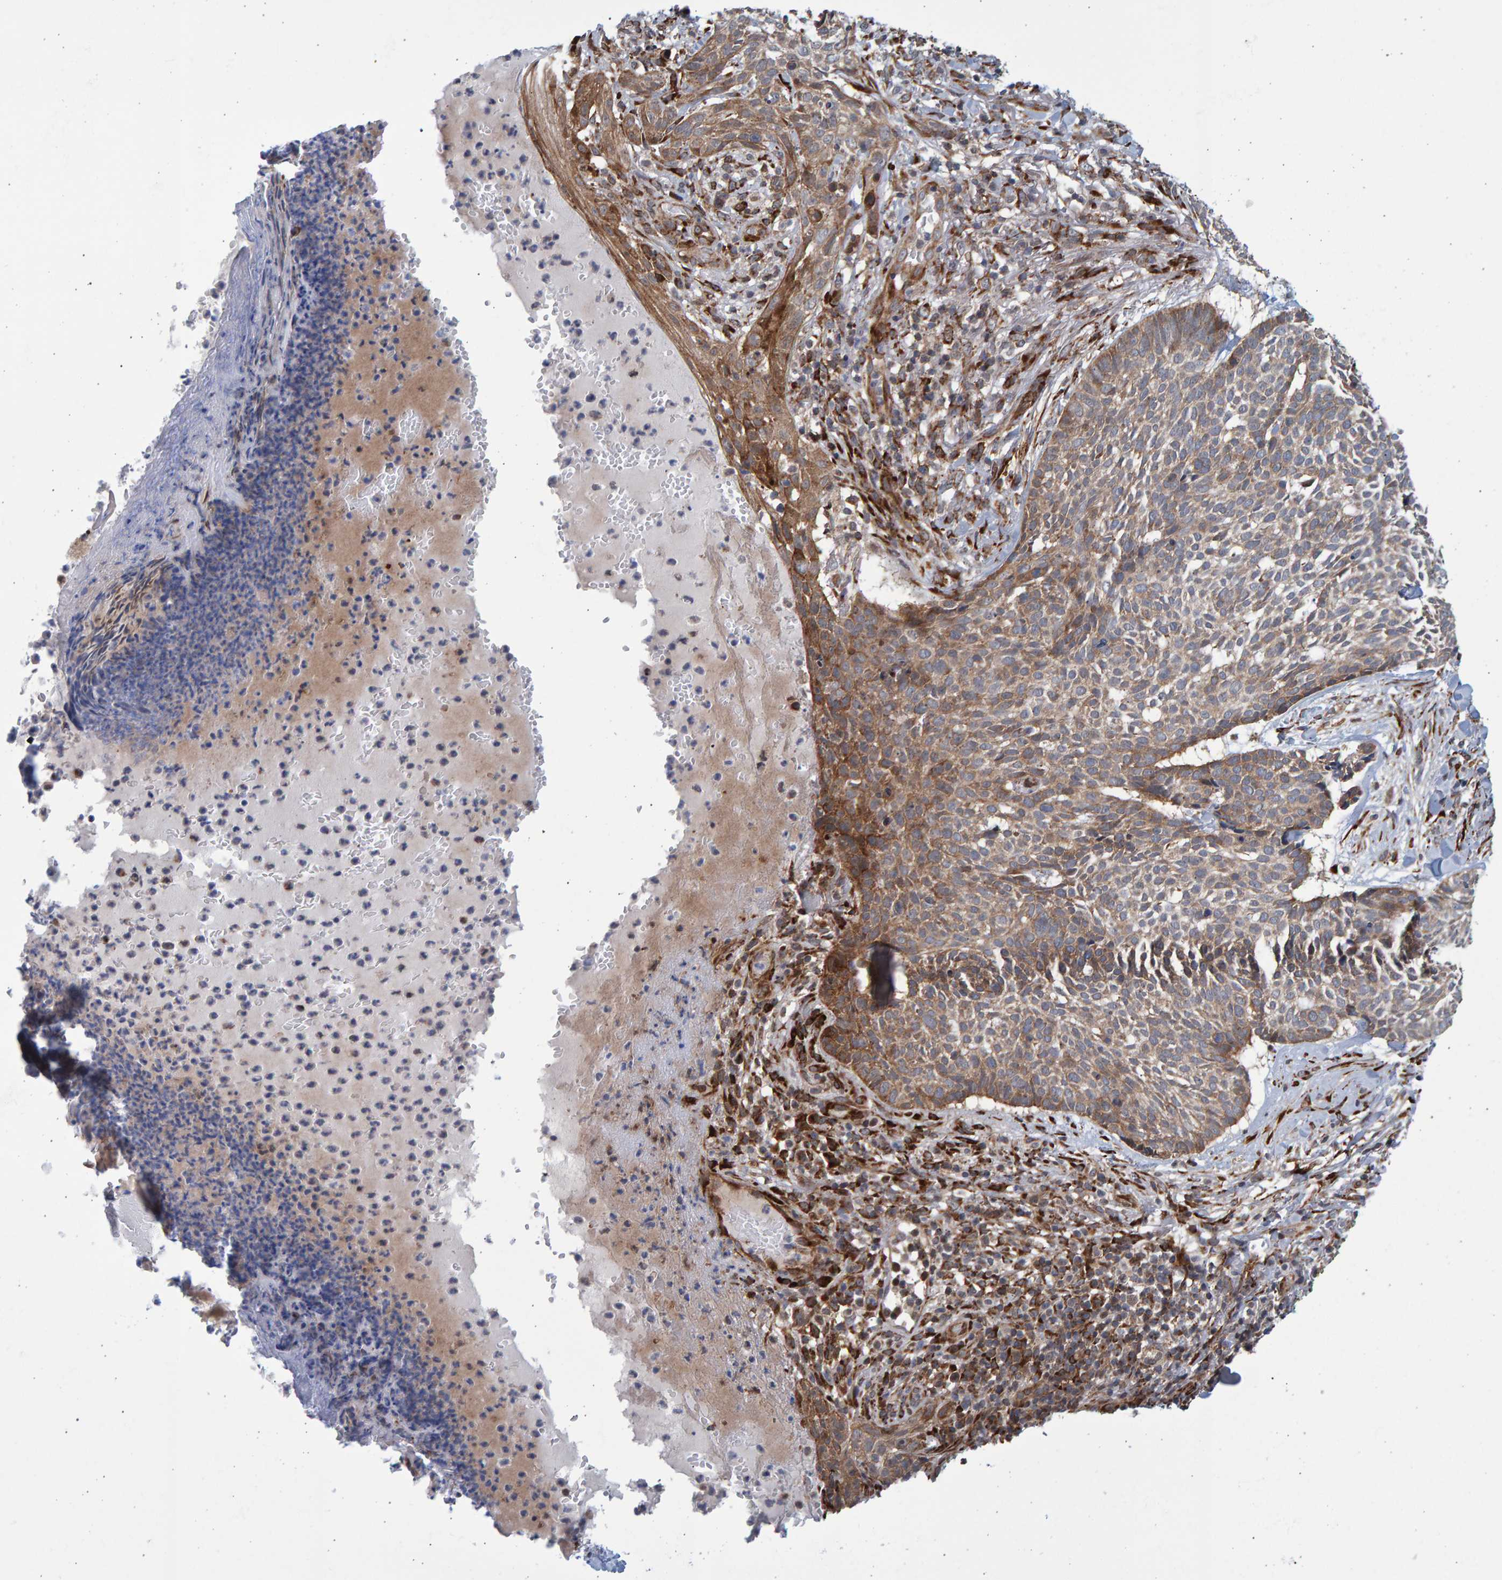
{"staining": {"intensity": "weak", "quantity": ">75%", "location": "cytoplasmic/membranous"}, "tissue": "skin cancer", "cell_type": "Tumor cells", "image_type": "cancer", "snomed": [{"axis": "morphology", "description": "Normal tissue, NOS"}, {"axis": "morphology", "description": "Basal cell carcinoma"}, {"axis": "topography", "description": "Skin"}], "caption": "Weak cytoplasmic/membranous expression for a protein is seen in about >75% of tumor cells of skin basal cell carcinoma using immunohistochemistry (IHC).", "gene": "LRBA", "patient": {"sex": "male", "age": 67}}